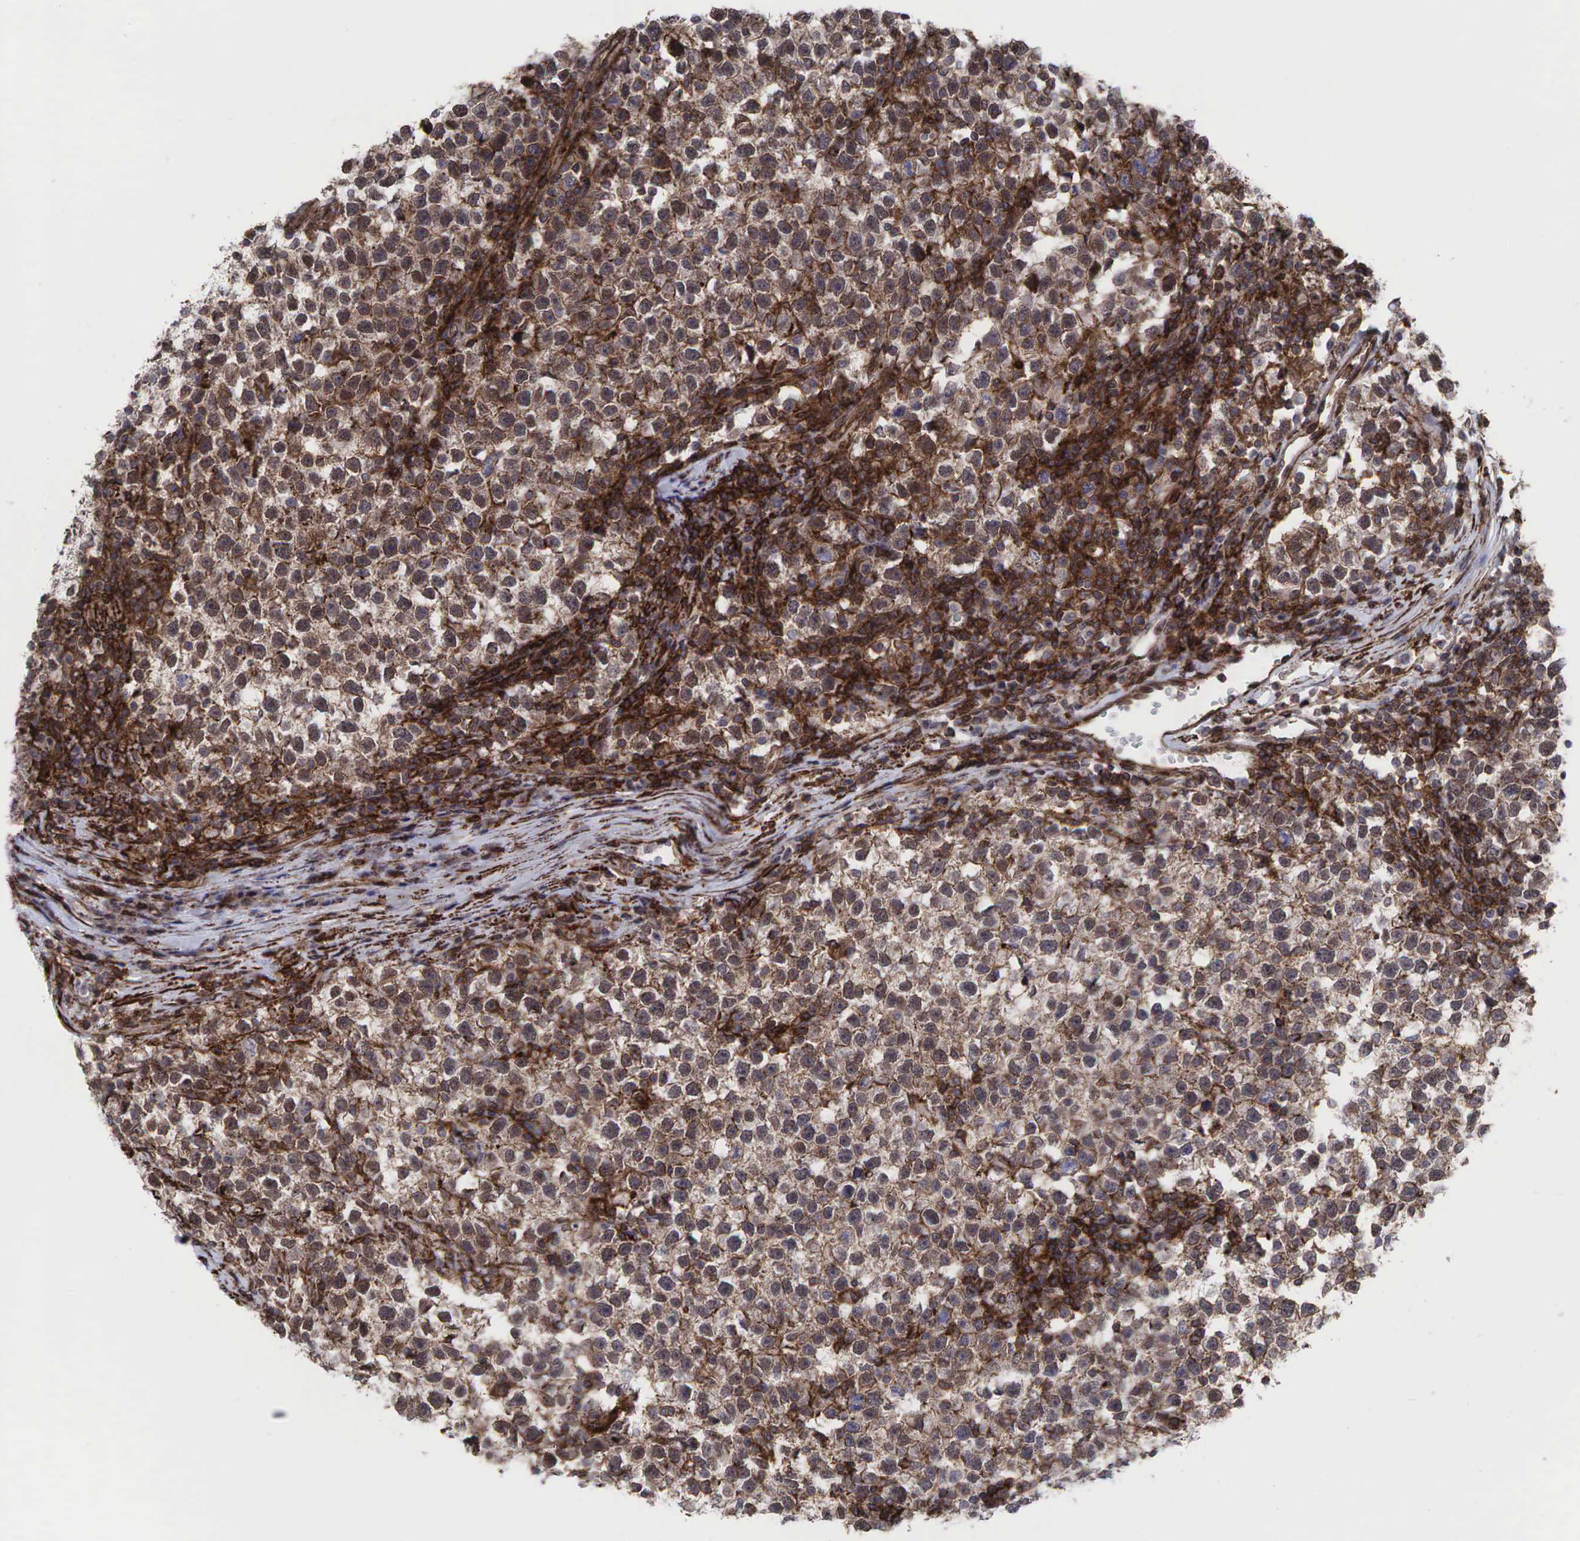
{"staining": {"intensity": "moderate", "quantity": ">75%", "location": "cytoplasmic/membranous"}, "tissue": "testis cancer", "cell_type": "Tumor cells", "image_type": "cancer", "snomed": [{"axis": "morphology", "description": "Seminoma, NOS"}, {"axis": "topography", "description": "Testis"}], "caption": "Immunohistochemistry (IHC) (DAB) staining of testis cancer (seminoma) shows moderate cytoplasmic/membranous protein expression in about >75% of tumor cells.", "gene": "GPRASP1", "patient": {"sex": "male", "age": 43}}